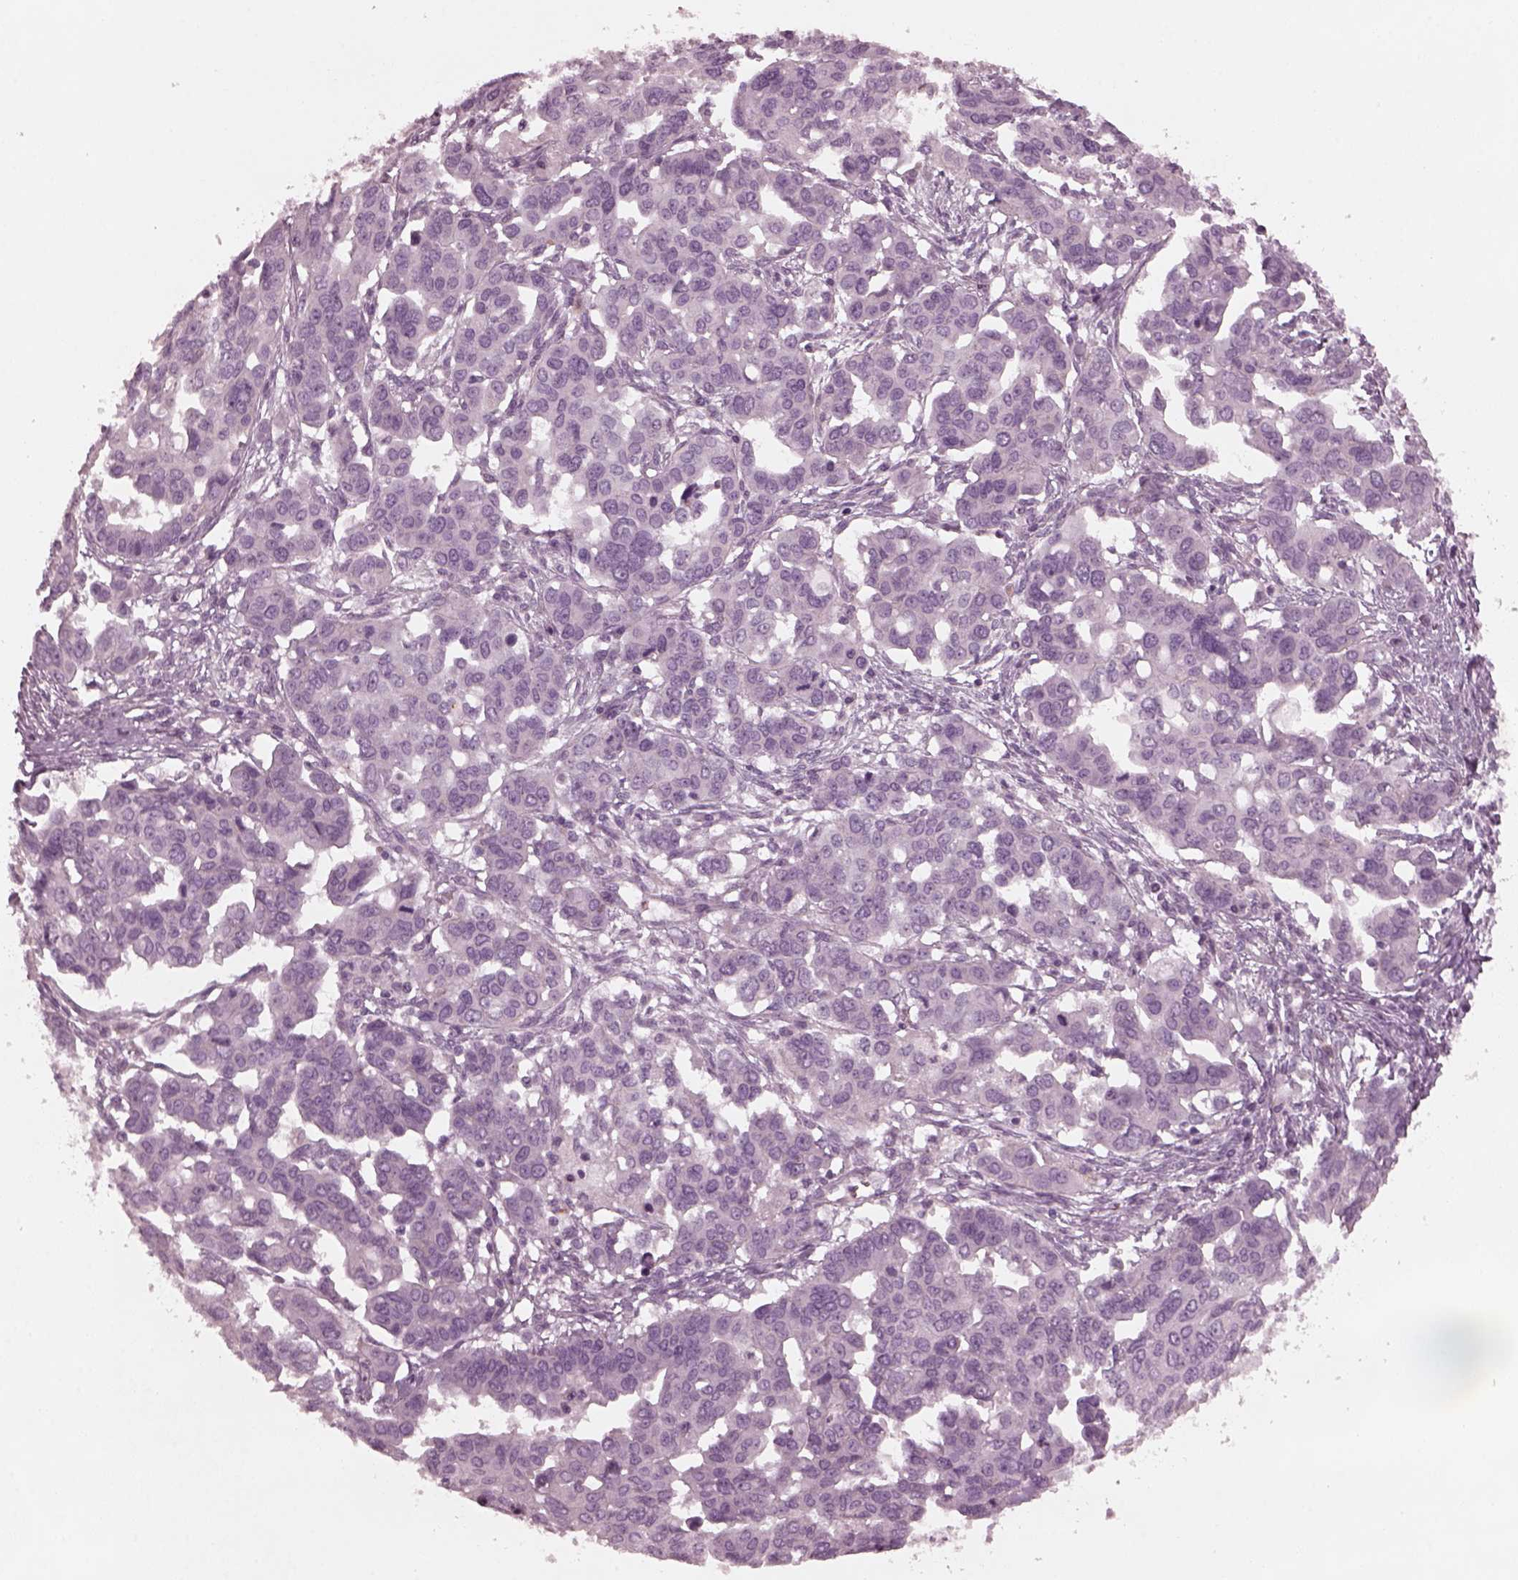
{"staining": {"intensity": "negative", "quantity": "none", "location": "none"}, "tissue": "ovarian cancer", "cell_type": "Tumor cells", "image_type": "cancer", "snomed": [{"axis": "morphology", "description": "Carcinoma, endometroid"}, {"axis": "topography", "description": "Ovary"}], "caption": "Ovarian cancer (endometroid carcinoma) stained for a protein using immunohistochemistry demonstrates no staining tumor cells.", "gene": "KIF6", "patient": {"sex": "female", "age": 78}}